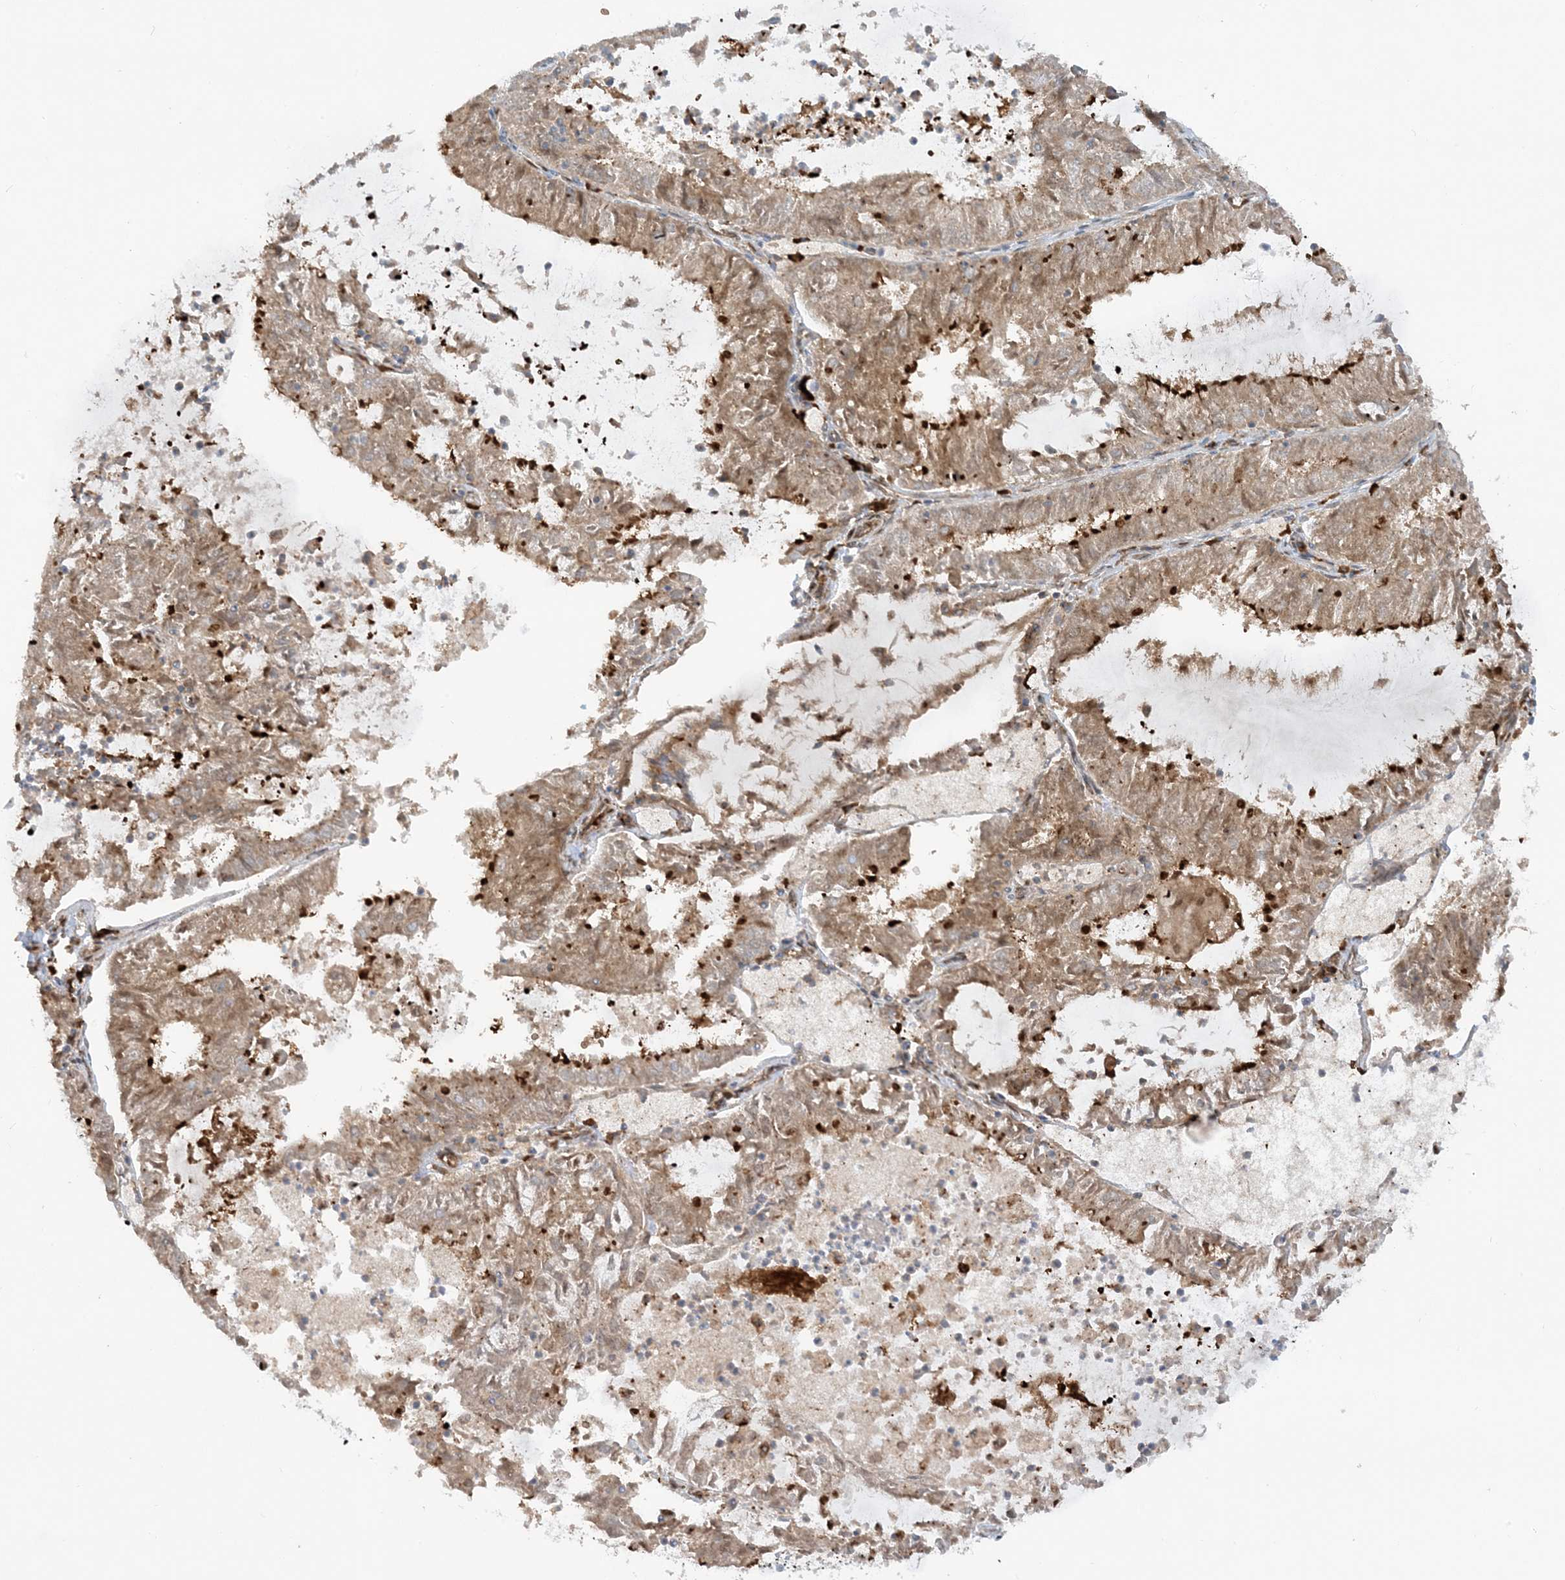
{"staining": {"intensity": "strong", "quantity": ">75%", "location": "cytoplasmic/membranous"}, "tissue": "endometrial cancer", "cell_type": "Tumor cells", "image_type": "cancer", "snomed": [{"axis": "morphology", "description": "Adenocarcinoma, NOS"}, {"axis": "topography", "description": "Endometrium"}], "caption": "Brown immunohistochemical staining in adenocarcinoma (endometrial) shows strong cytoplasmic/membranous staining in about >75% of tumor cells. Immunohistochemistry (ihc) stains the protein in brown and the nuclei are stained blue.", "gene": "RPP40", "patient": {"sex": "female", "age": 57}}